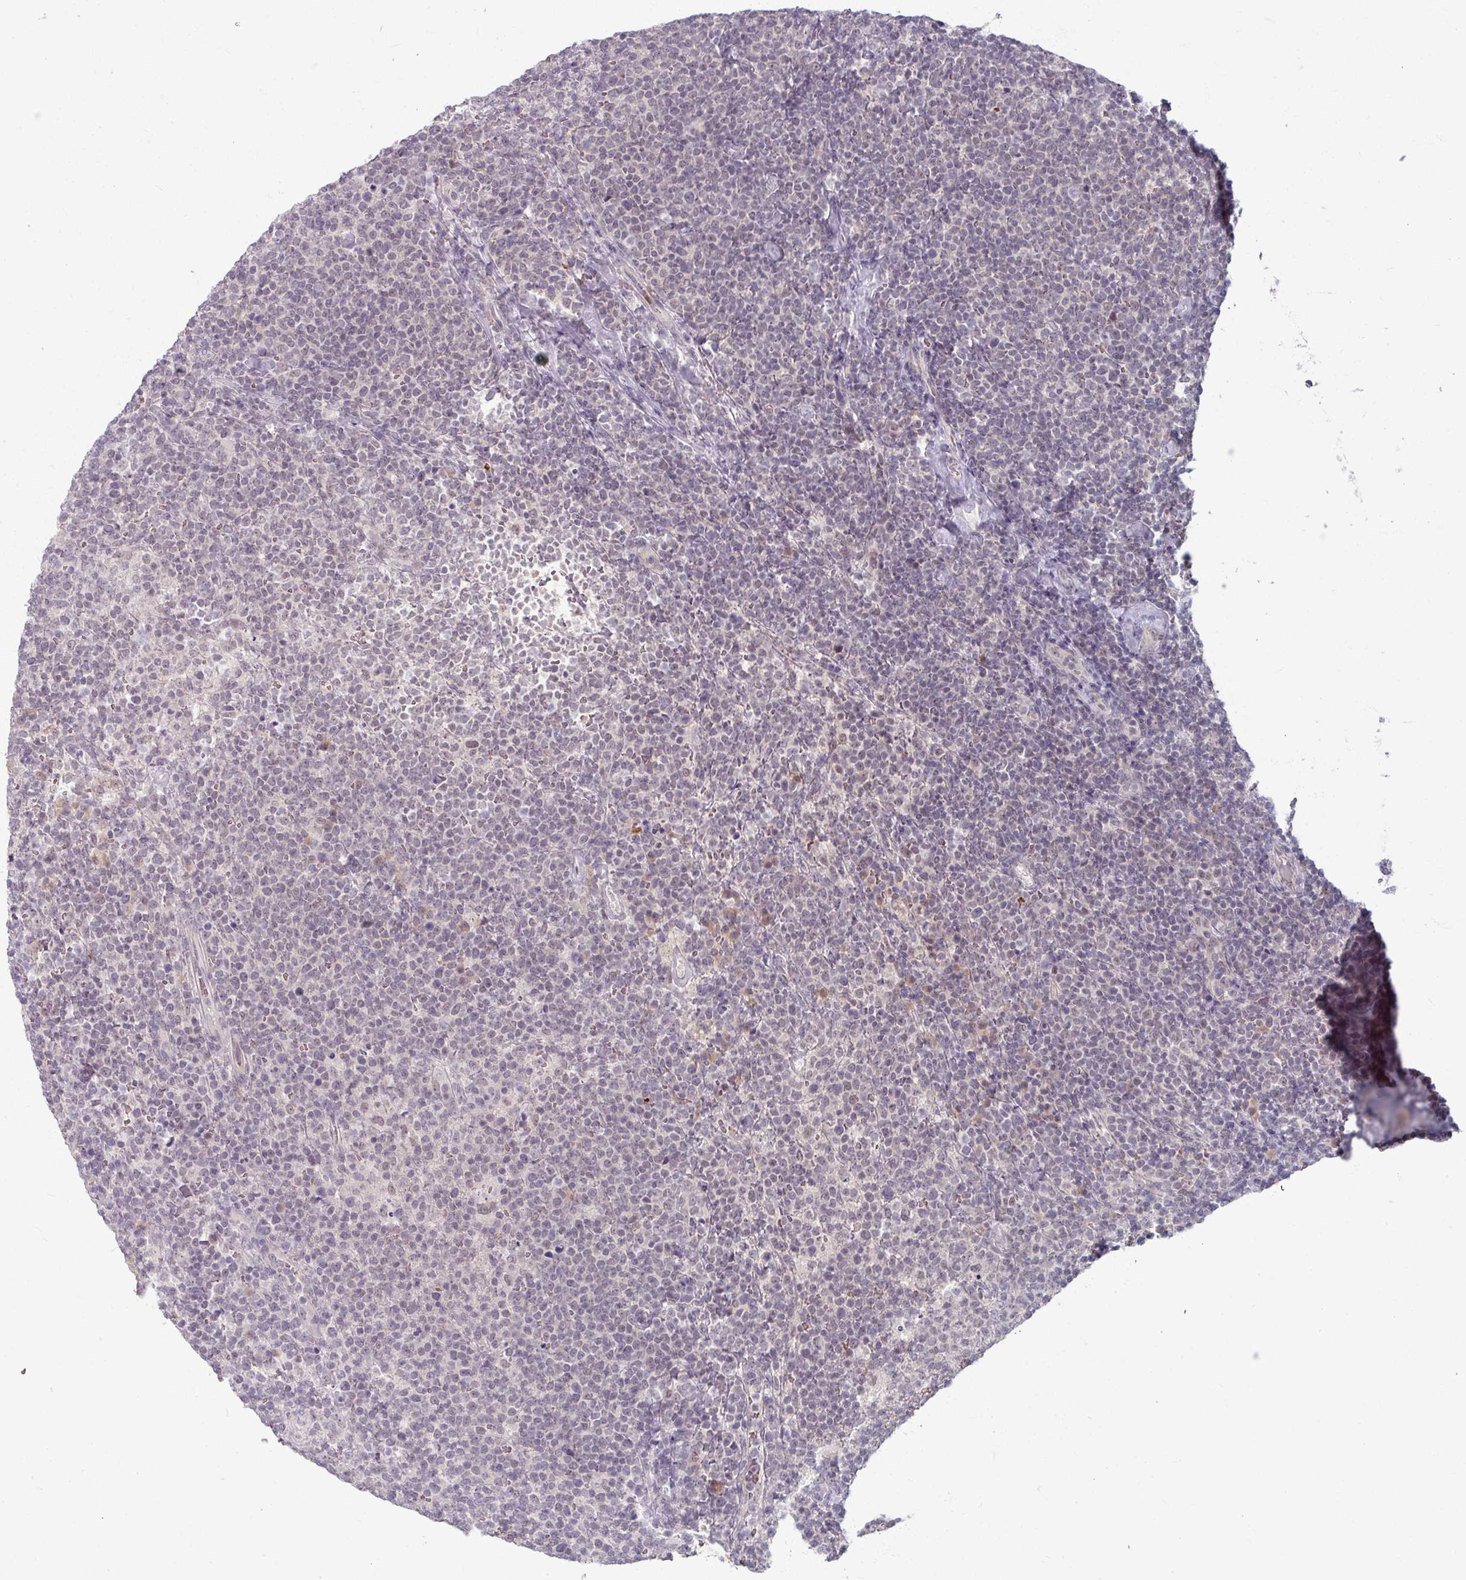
{"staining": {"intensity": "negative", "quantity": "none", "location": "none"}, "tissue": "lymphoma", "cell_type": "Tumor cells", "image_type": "cancer", "snomed": [{"axis": "morphology", "description": "Malignant lymphoma, non-Hodgkin's type, High grade"}, {"axis": "topography", "description": "Lymph node"}], "caption": "This photomicrograph is of lymphoma stained with immunohistochemistry (IHC) to label a protein in brown with the nuclei are counter-stained blue. There is no staining in tumor cells.", "gene": "KMT5C", "patient": {"sex": "male", "age": 61}}